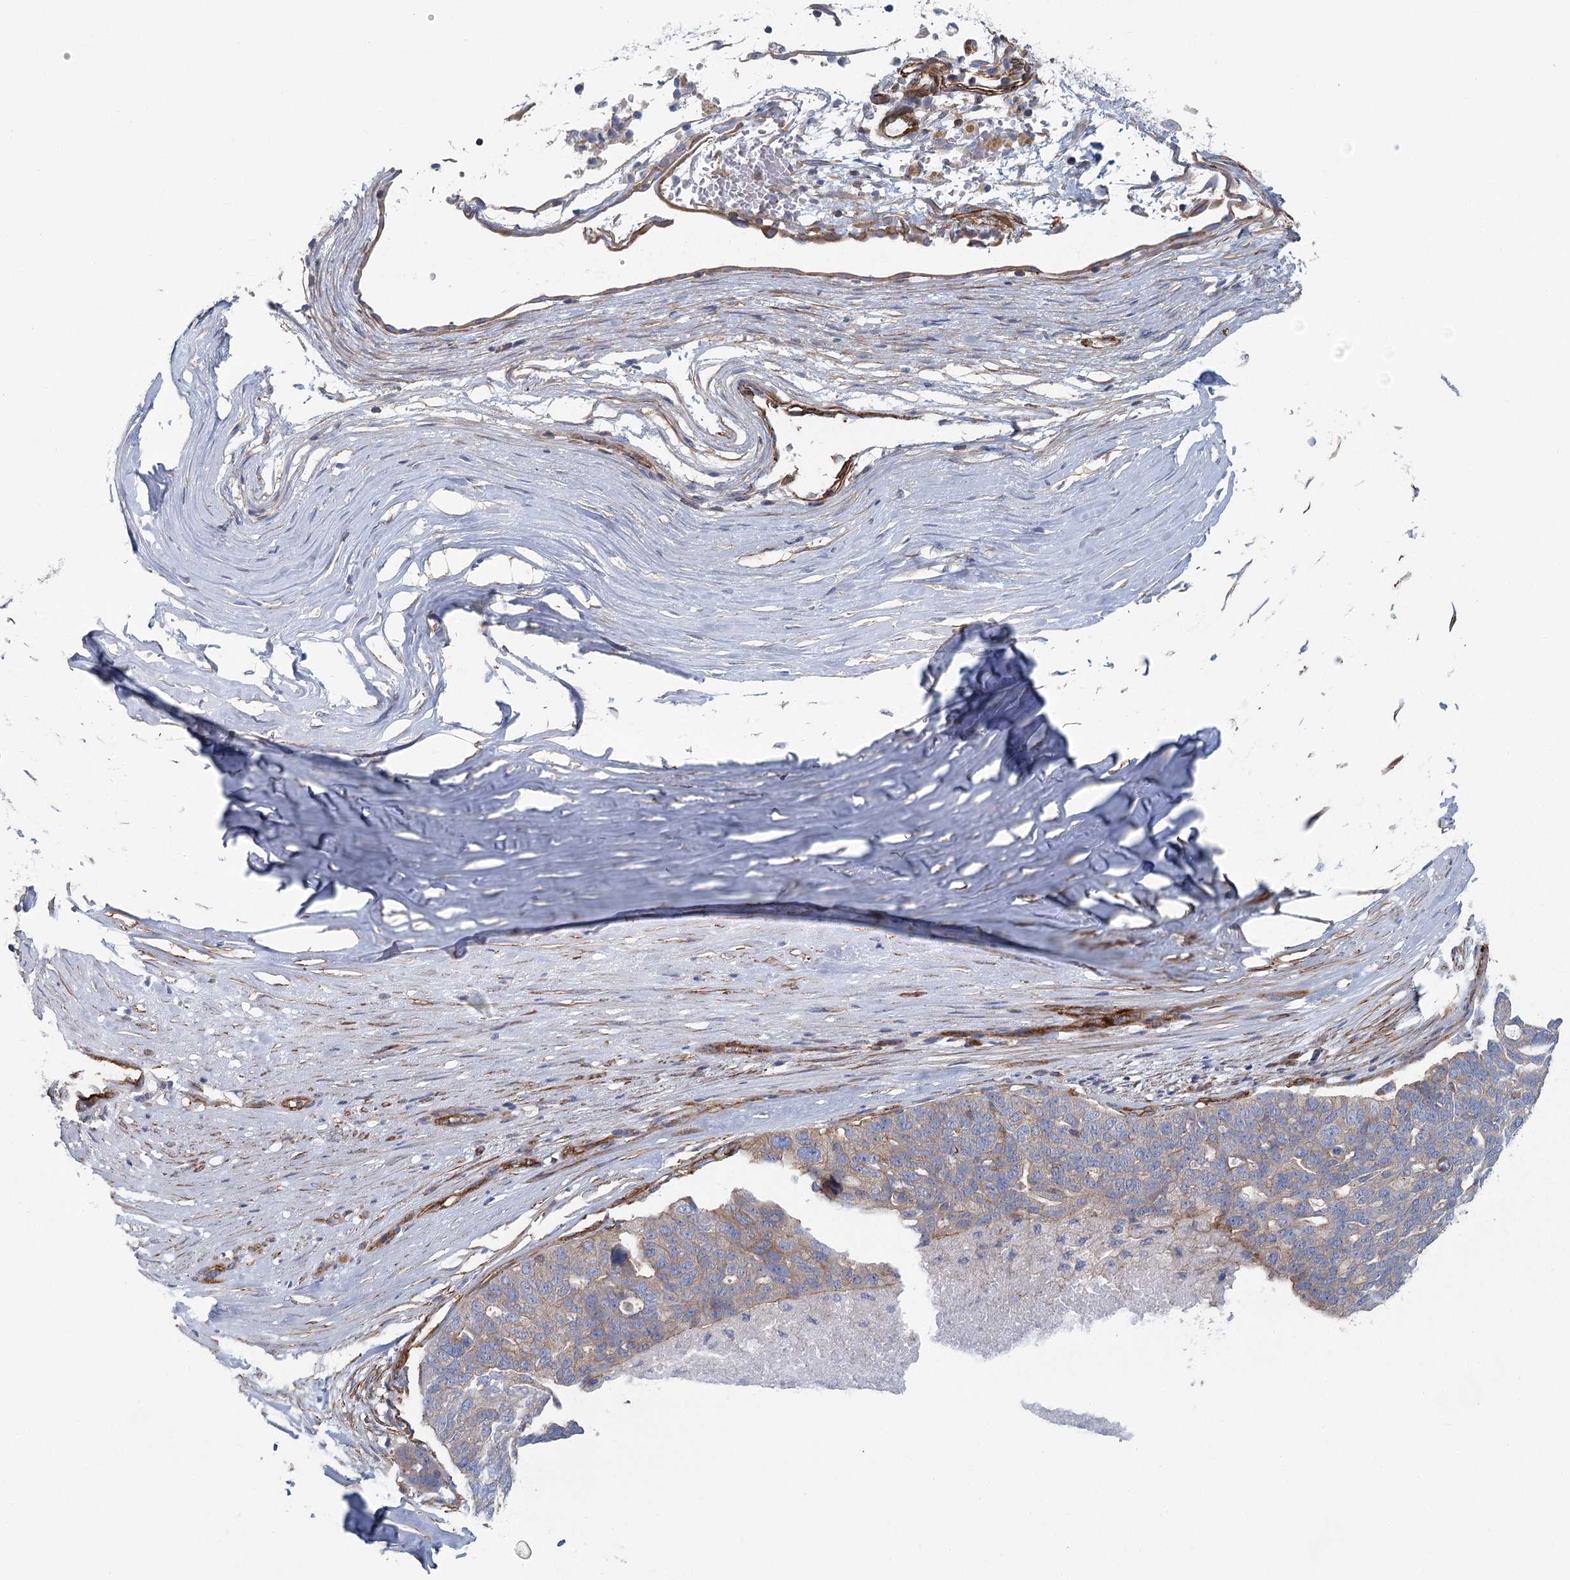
{"staining": {"intensity": "weak", "quantity": "25%-75%", "location": "cytoplasmic/membranous"}, "tissue": "ovarian cancer", "cell_type": "Tumor cells", "image_type": "cancer", "snomed": [{"axis": "morphology", "description": "Cystadenocarcinoma, serous, NOS"}, {"axis": "topography", "description": "Ovary"}], "caption": "High-magnification brightfield microscopy of ovarian cancer (serous cystadenocarcinoma) stained with DAB (brown) and counterstained with hematoxylin (blue). tumor cells exhibit weak cytoplasmic/membranous staining is present in about25%-75% of cells.", "gene": "IFT46", "patient": {"sex": "female", "age": 59}}